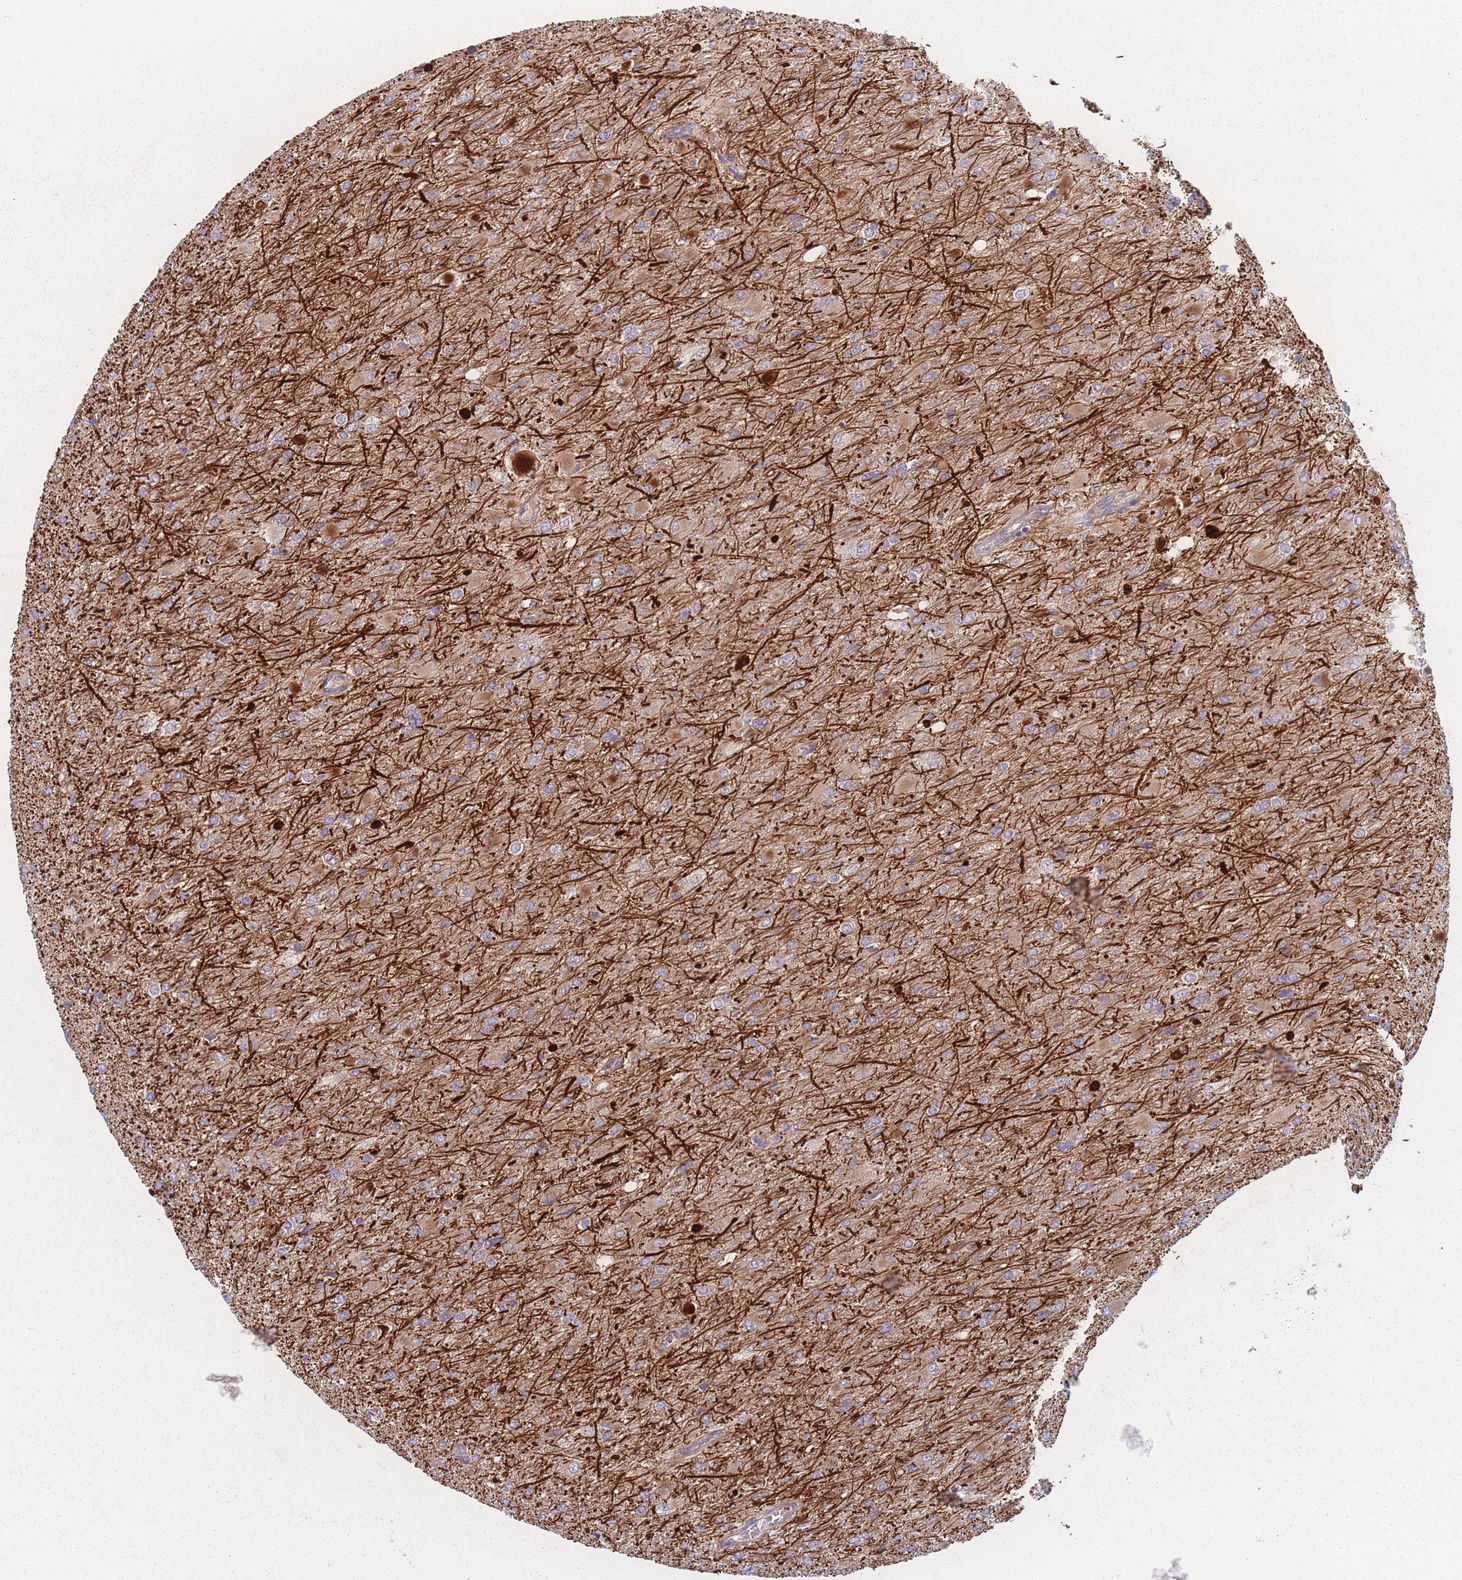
{"staining": {"intensity": "negative", "quantity": "none", "location": "none"}, "tissue": "glioma", "cell_type": "Tumor cells", "image_type": "cancer", "snomed": [{"axis": "morphology", "description": "Glioma, malignant, High grade"}, {"axis": "topography", "description": "Cerebral cortex"}], "caption": "A micrograph of human glioma is negative for staining in tumor cells. (DAB (3,3'-diaminobenzidine) immunohistochemistry with hematoxylin counter stain).", "gene": "EEF1AKMT2", "patient": {"sex": "female", "age": 36}}